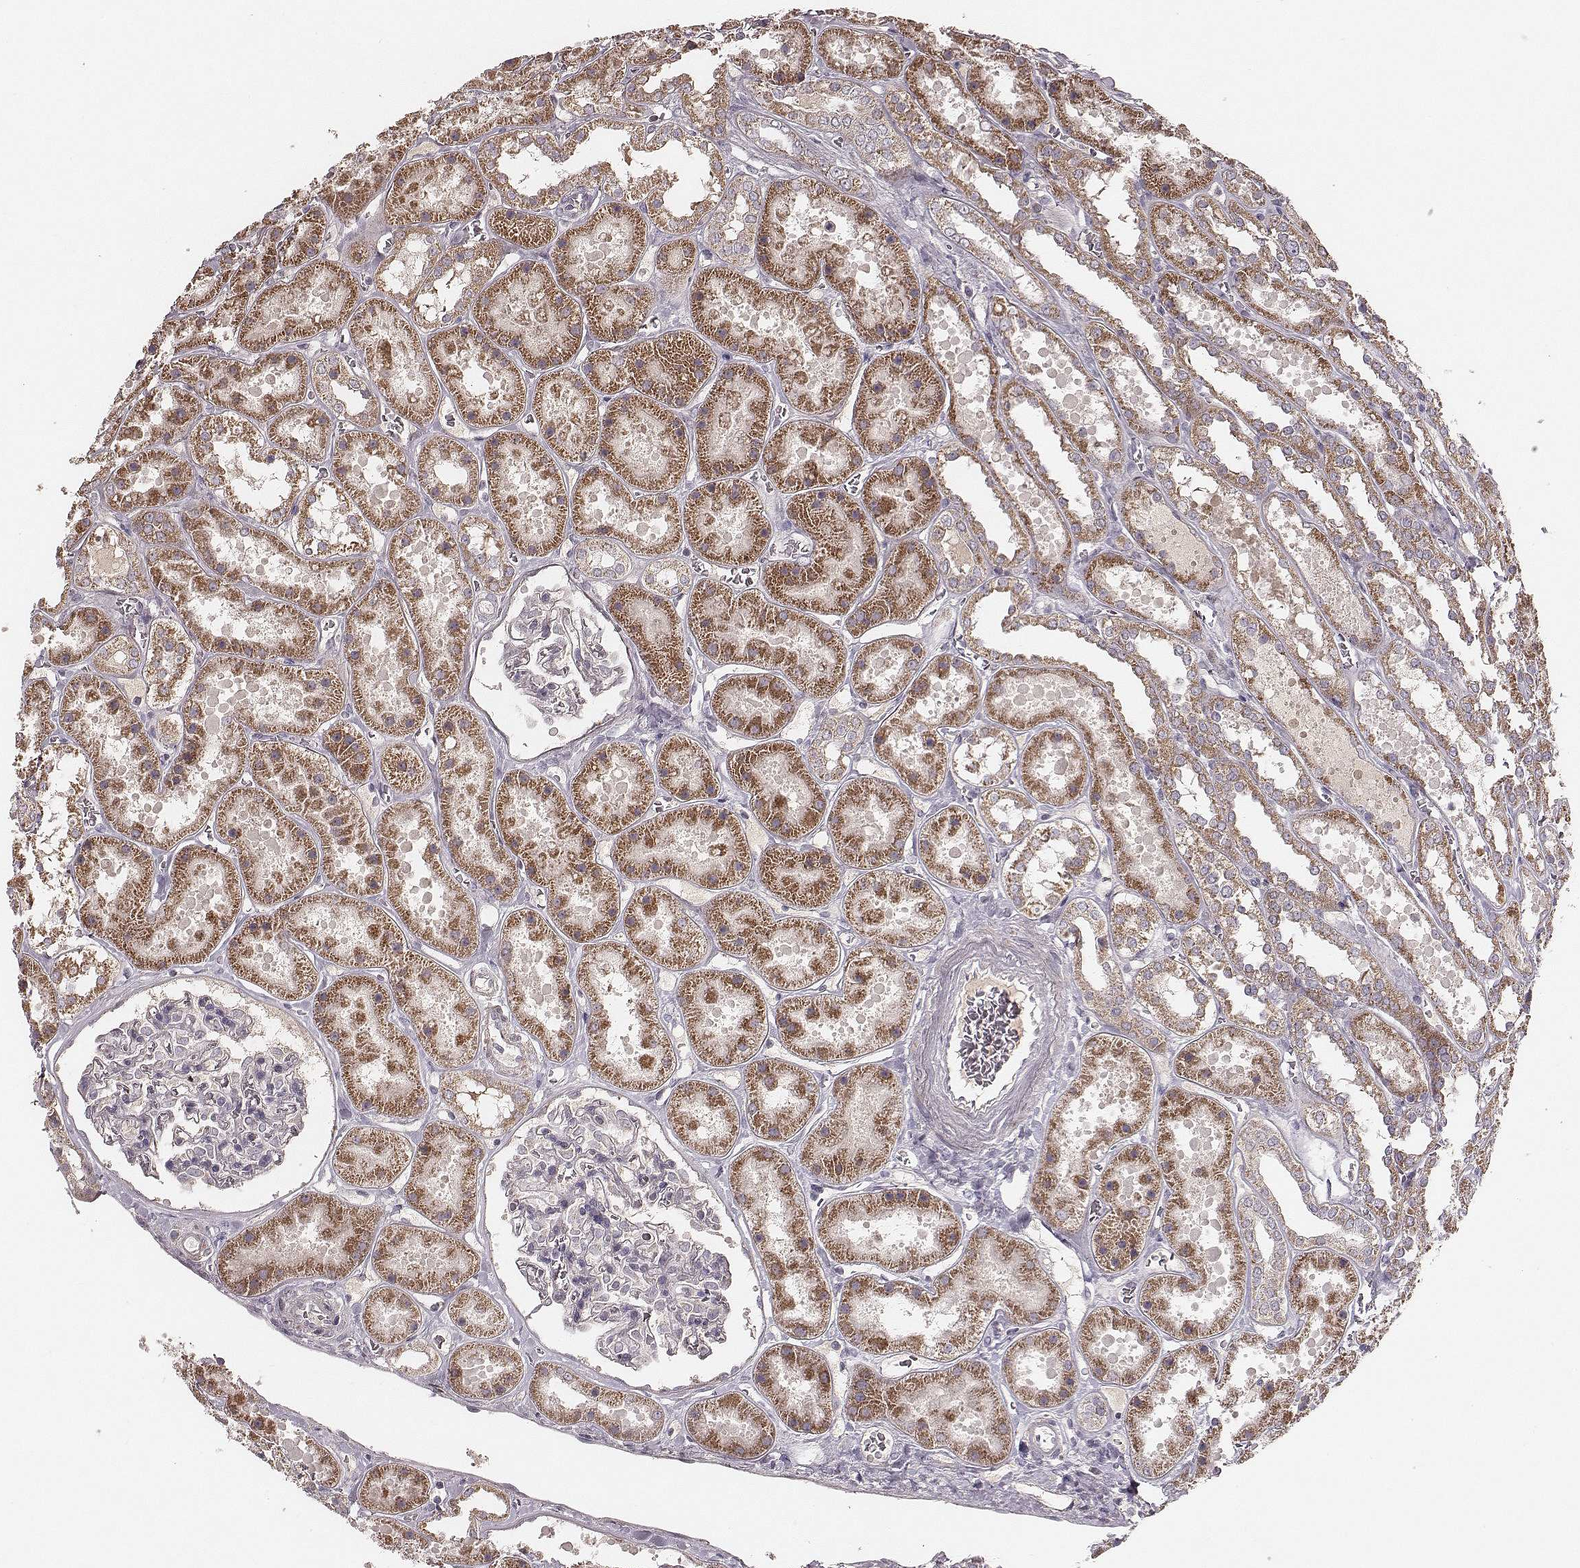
{"staining": {"intensity": "weak", "quantity": "<25%", "location": "cytoplasmic/membranous"}, "tissue": "kidney", "cell_type": "Cells in glomeruli", "image_type": "normal", "snomed": [{"axis": "morphology", "description": "Normal tissue, NOS"}, {"axis": "topography", "description": "Kidney"}], "caption": "A micrograph of kidney stained for a protein reveals no brown staining in cells in glomeruli.", "gene": "MRPS27", "patient": {"sex": "female", "age": 41}}